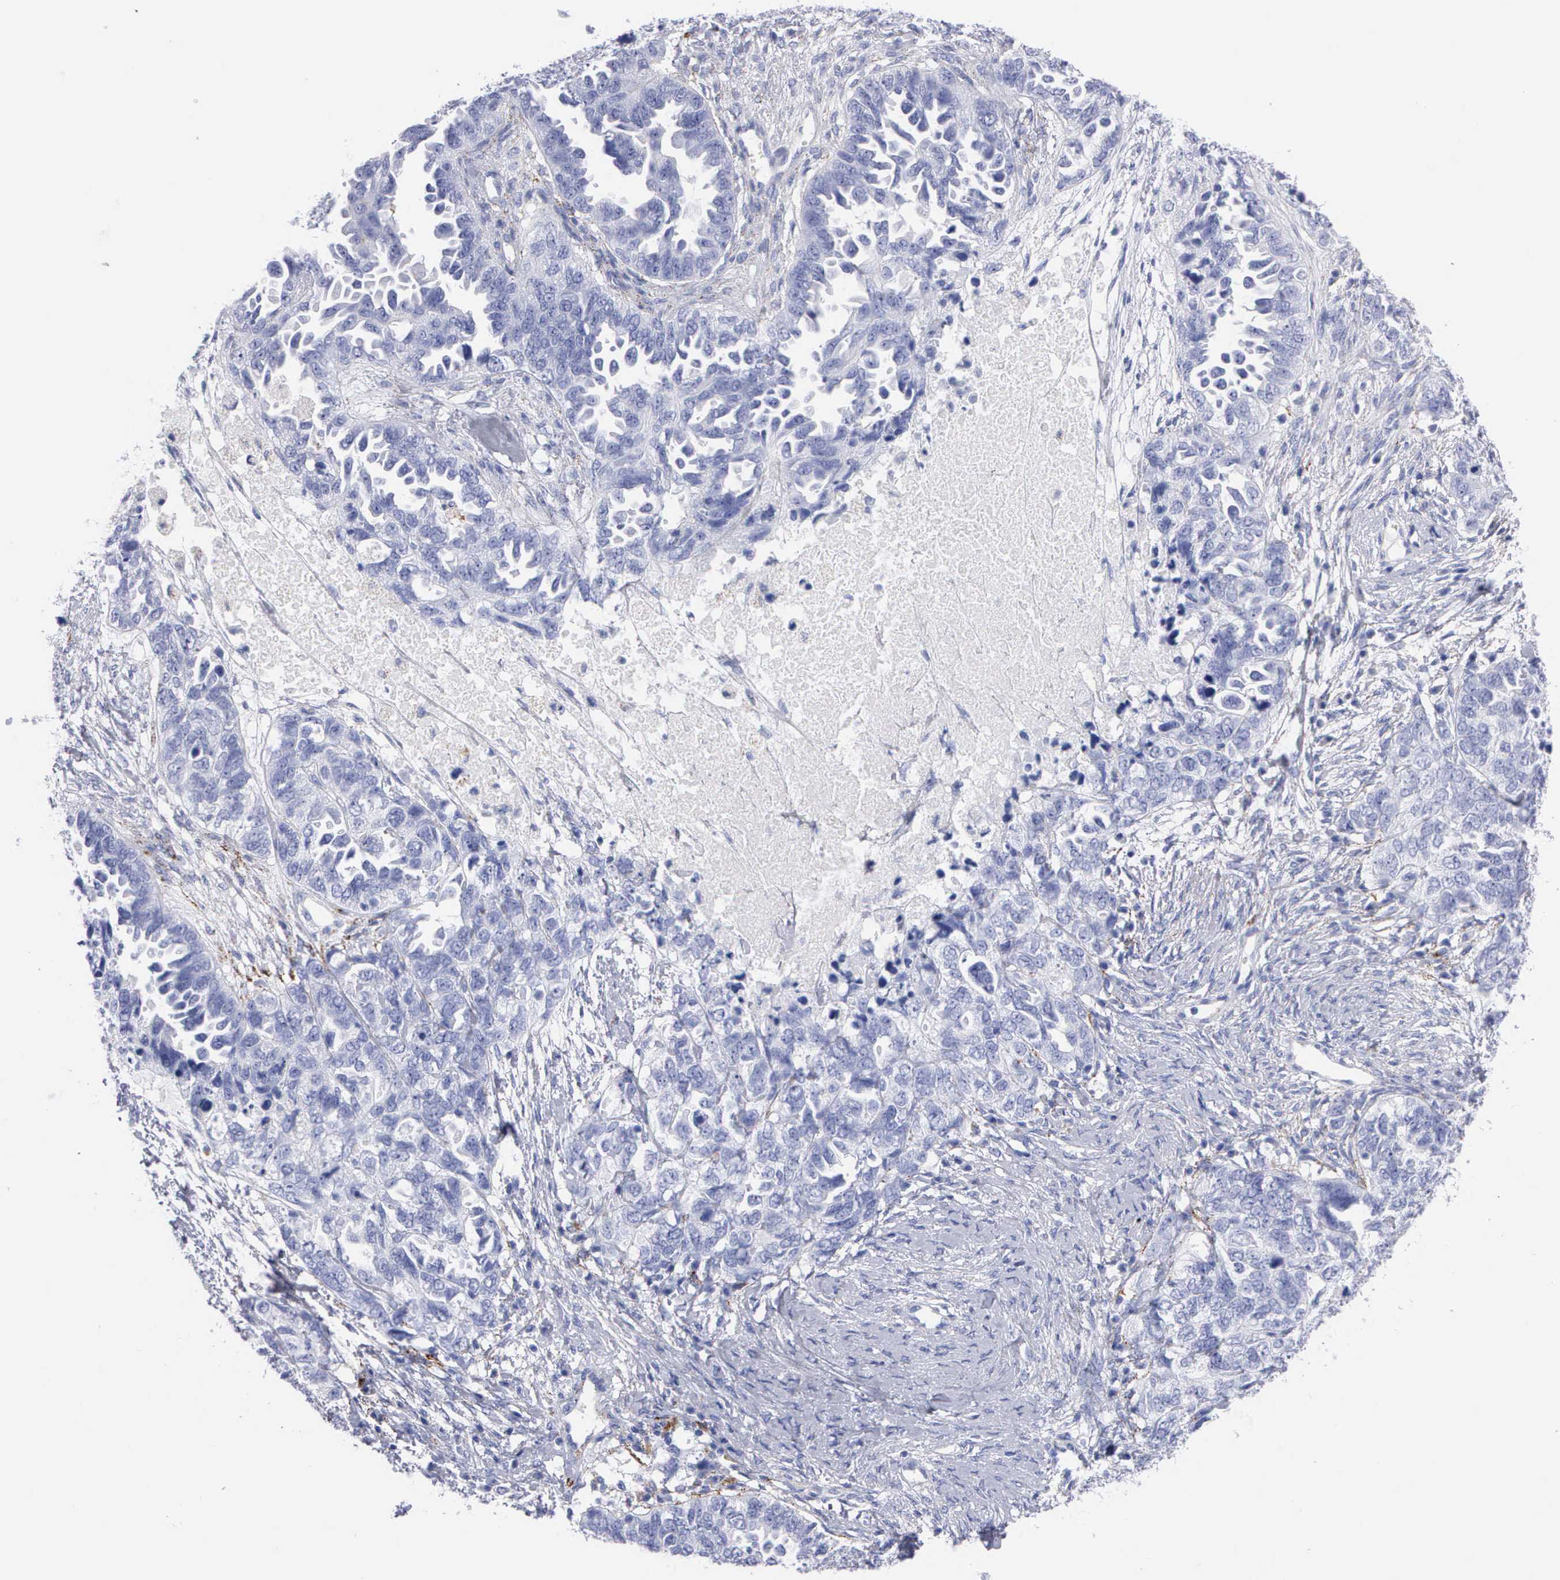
{"staining": {"intensity": "negative", "quantity": "none", "location": "none"}, "tissue": "ovarian cancer", "cell_type": "Tumor cells", "image_type": "cancer", "snomed": [{"axis": "morphology", "description": "Cystadenocarcinoma, serous, NOS"}, {"axis": "topography", "description": "Ovary"}], "caption": "The image demonstrates no significant expression in tumor cells of ovarian cancer.", "gene": "CTSL", "patient": {"sex": "female", "age": 82}}